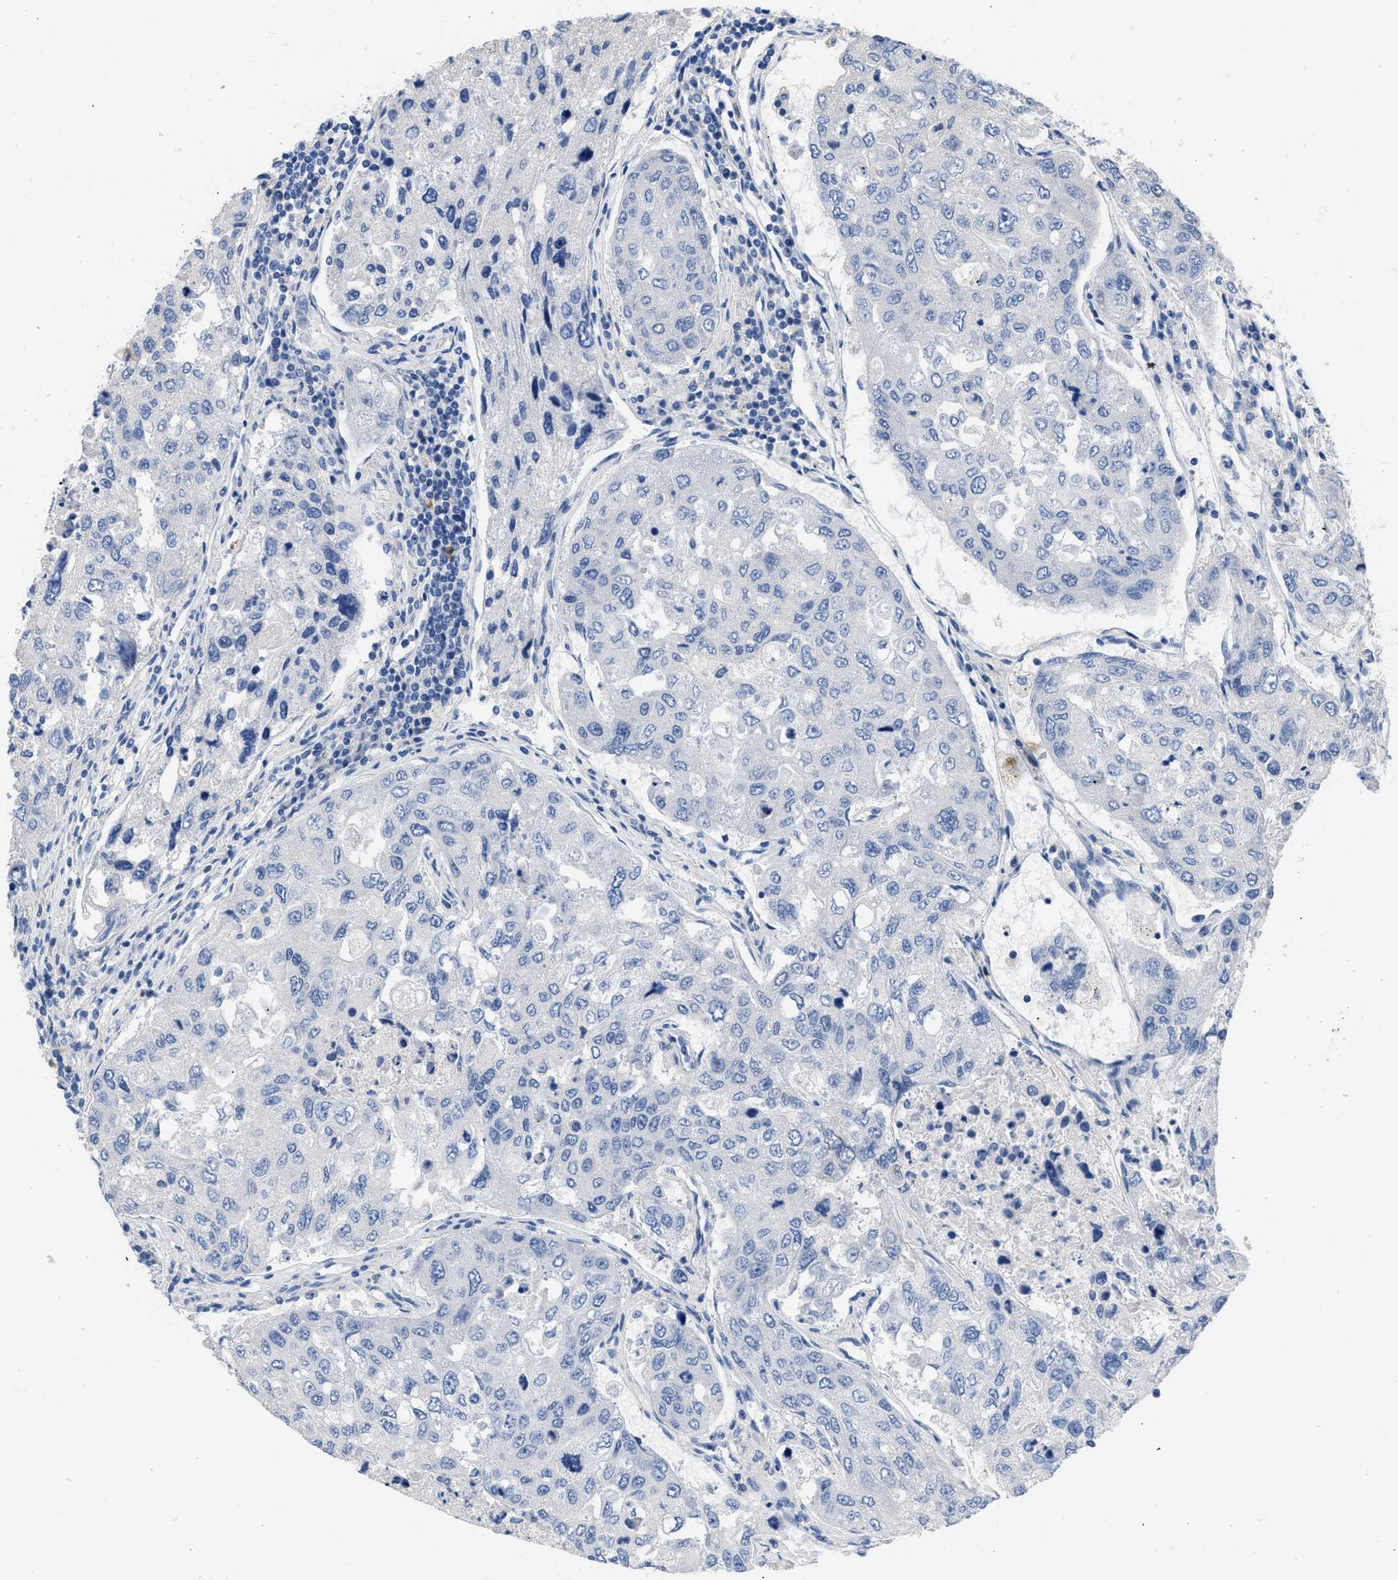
{"staining": {"intensity": "negative", "quantity": "none", "location": "none"}, "tissue": "urothelial cancer", "cell_type": "Tumor cells", "image_type": "cancer", "snomed": [{"axis": "morphology", "description": "Urothelial carcinoma, High grade"}, {"axis": "topography", "description": "Lymph node"}, {"axis": "topography", "description": "Urinary bladder"}], "caption": "IHC image of neoplastic tissue: human high-grade urothelial carcinoma stained with DAB exhibits no significant protein staining in tumor cells.", "gene": "BOLL", "patient": {"sex": "male", "age": 51}}